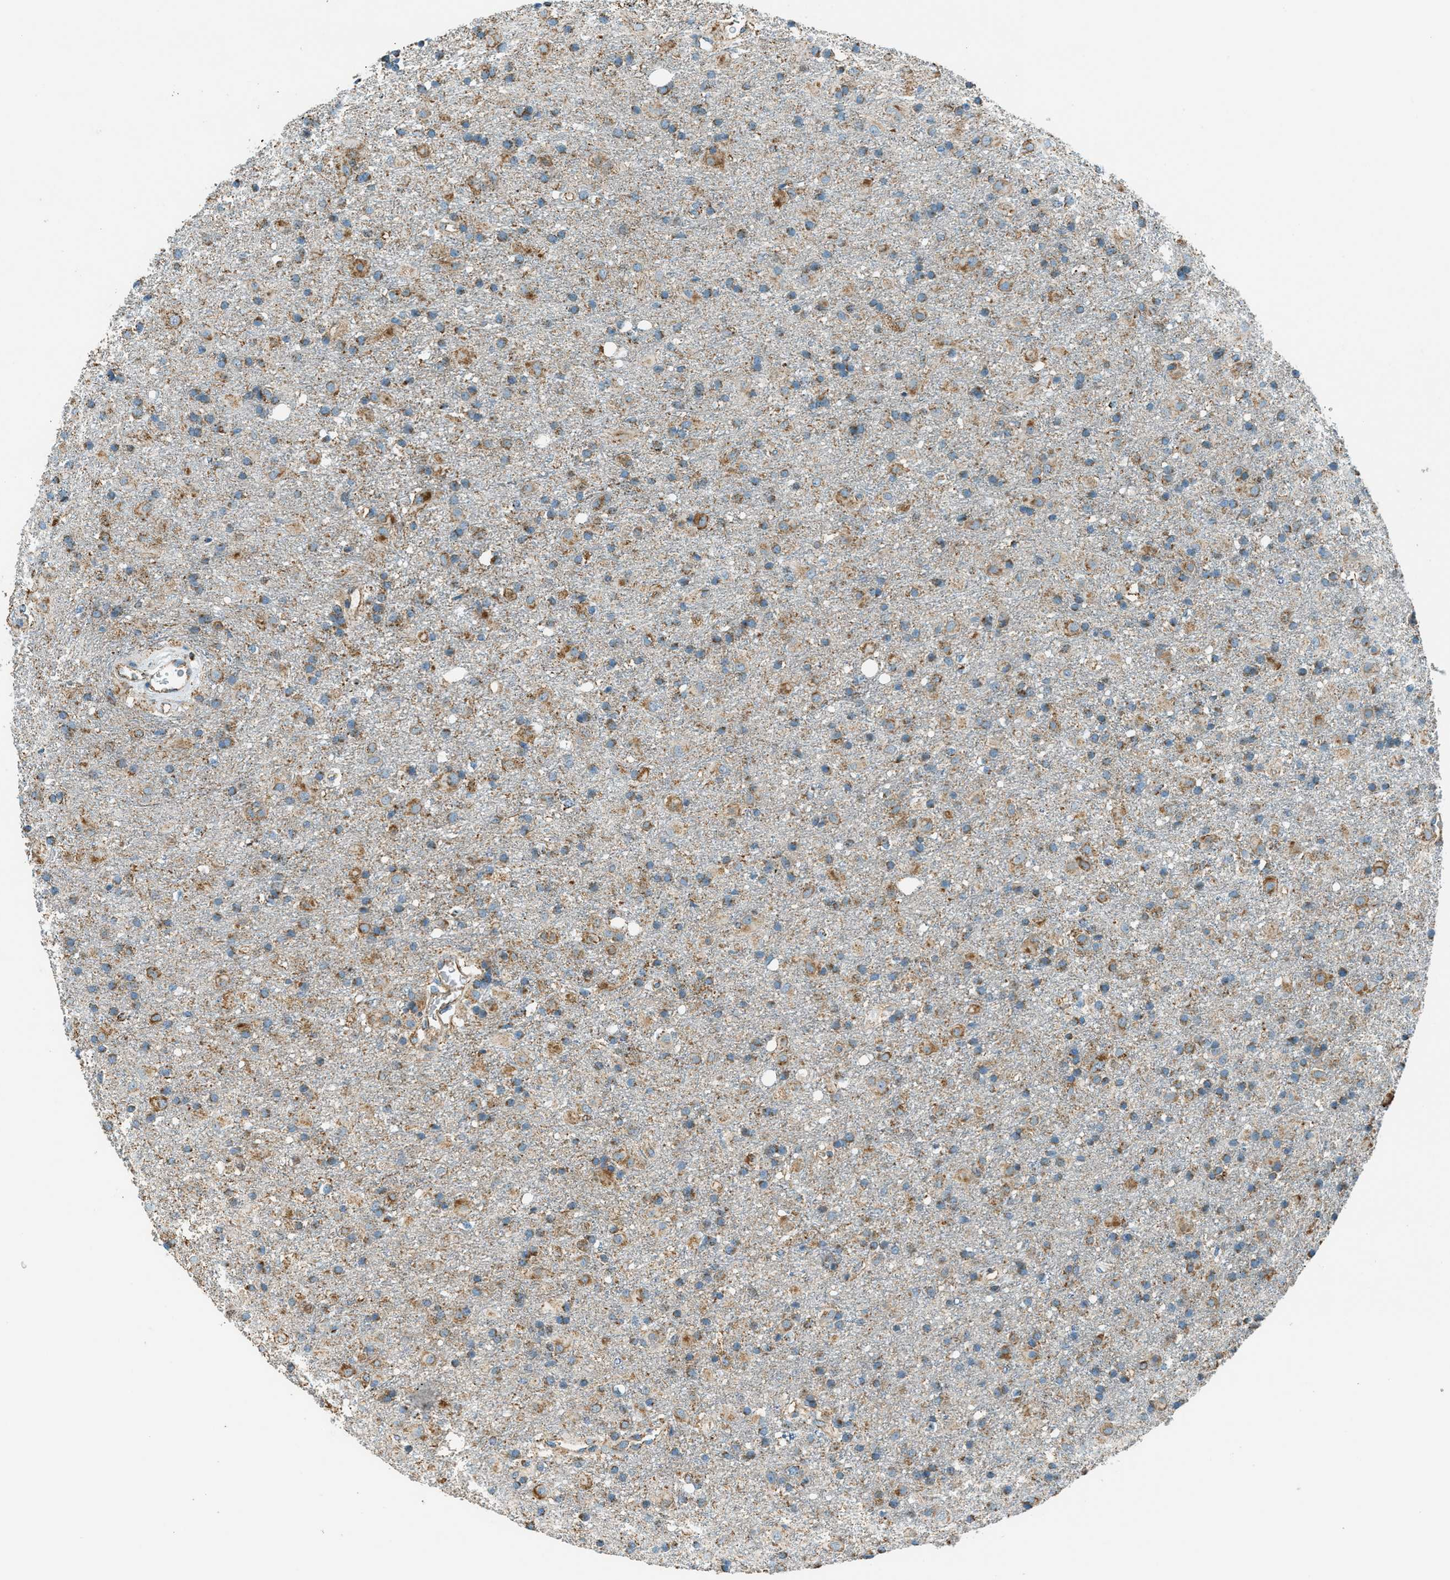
{"staining": {"intensity": "moderate", "quantity": ">75%", "location": "cytoplasmic/membranous"}, "tissue": "glioma", "cell_type": "Tumor cells", "image_type": "cancer", "snomed": [{"axis": "morphology", "description": "Glioma, malignant, Low grade"}, {"axis": "topography", "description": "Brain"}], "caption": "Immunohistochemical staining of human malignant glioma (low-grade) displays moderate cytoplasmic/membranous protein positivity in about >75% of tumor cells.", "gene": "CHST15", "patient": {"sex": "male", "age": 65}}